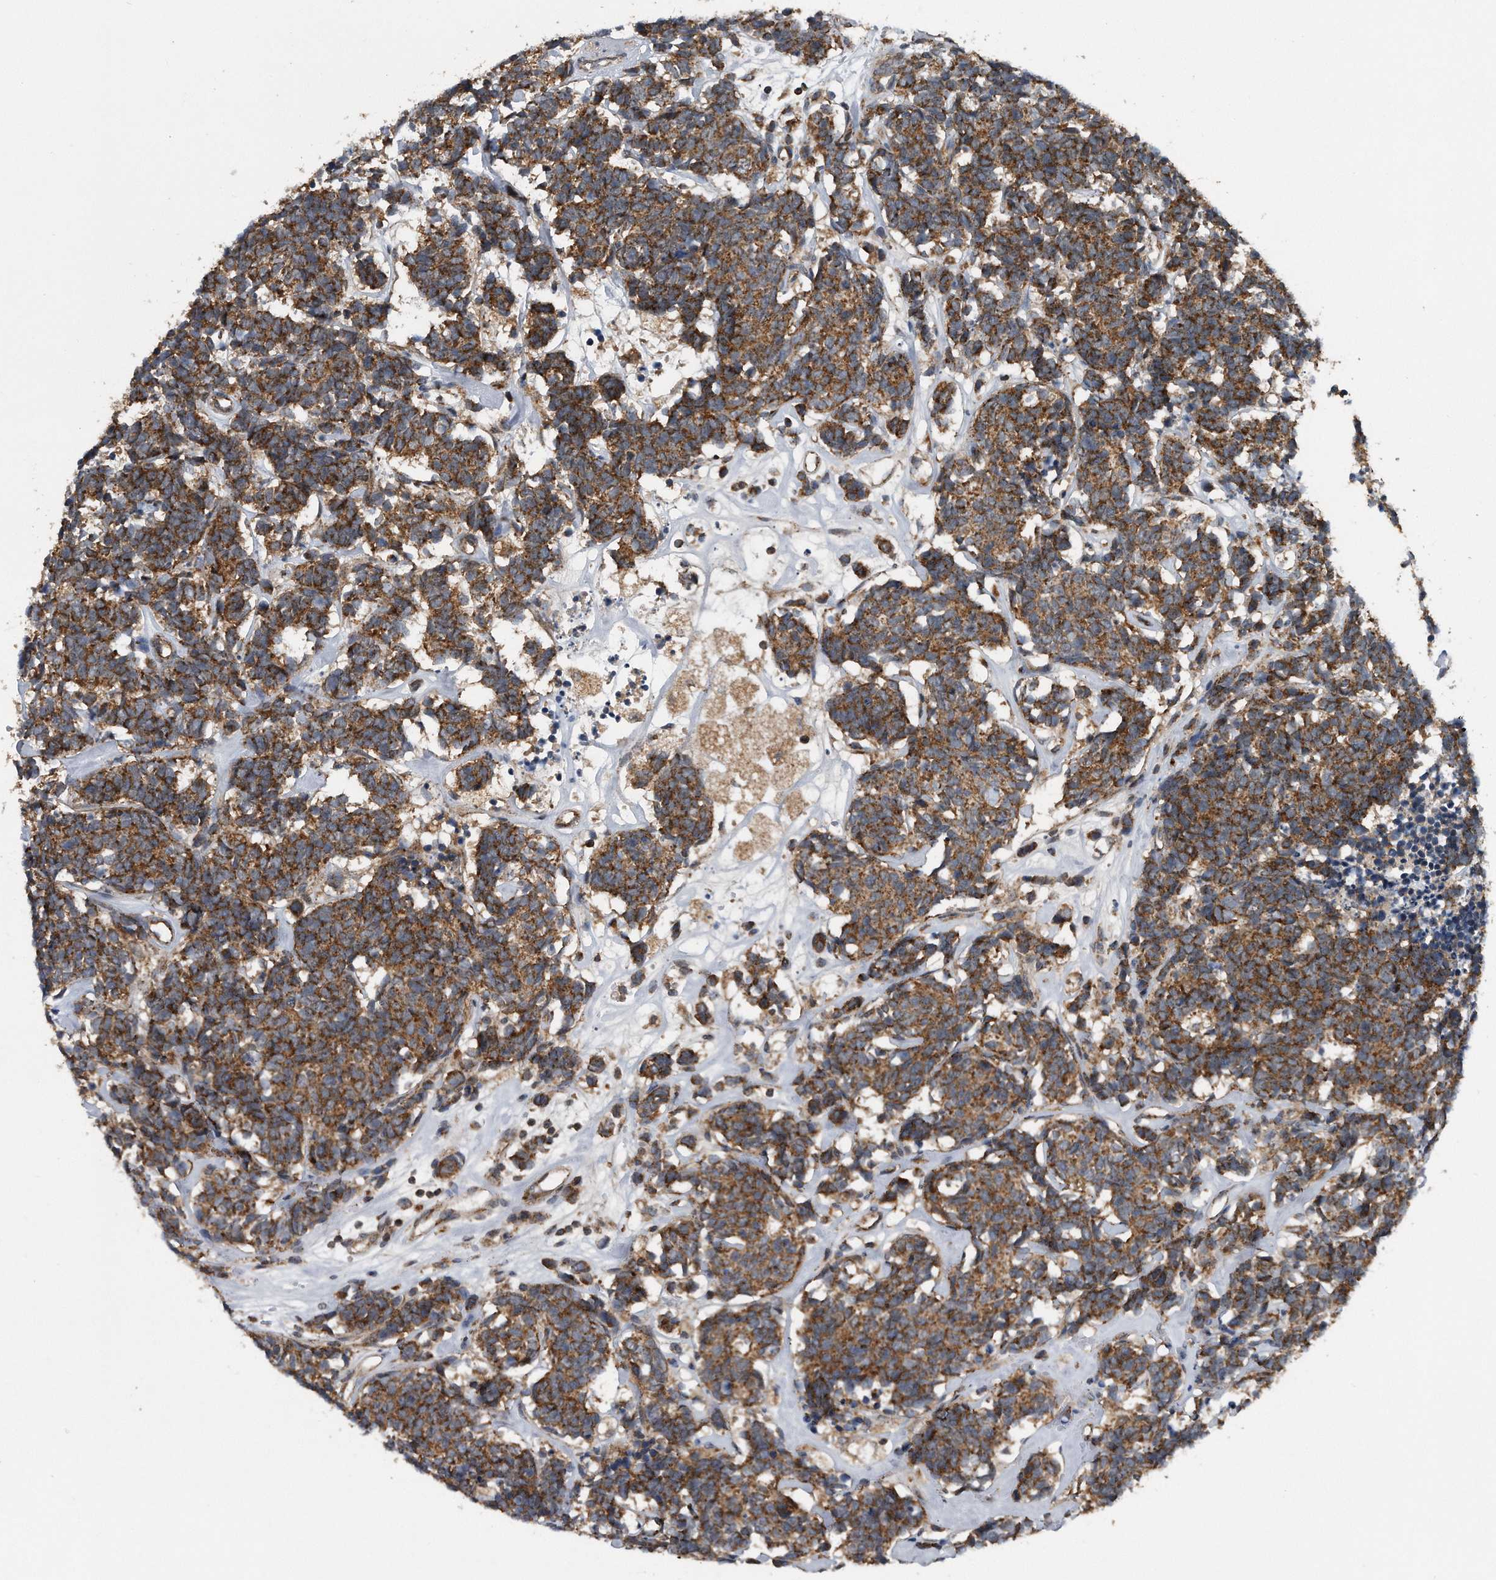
{"staining": {"intensity": "strong", "quantity": ">75%", "location": "cytoplasmic/membranous"}, "tissue": "carcinoid", "cell_type": "Tumor cells", "image_type": "cancer", "snomed": [{"axis": "morphology", "description": "Carcinoma, NOS"}, {"axis": "morphology", "description": "Carcinoid, malignant, NOS"}, {"axis": "topography", "description": "Urinary bladder"}], "caption": "The photomicrograph exhibits a brown stain indicating the presence of a protein in the cytoplasmic/membranous of tumor cells in carcinoma. The staining was performed using DAB (3,3'-diaminobenzidine), with brown indicating positive protein expression. Nuclei are stained blue with hematoxylin.", "gene": "ALPK2", "patient": {"sex": "male", "age": 57}}